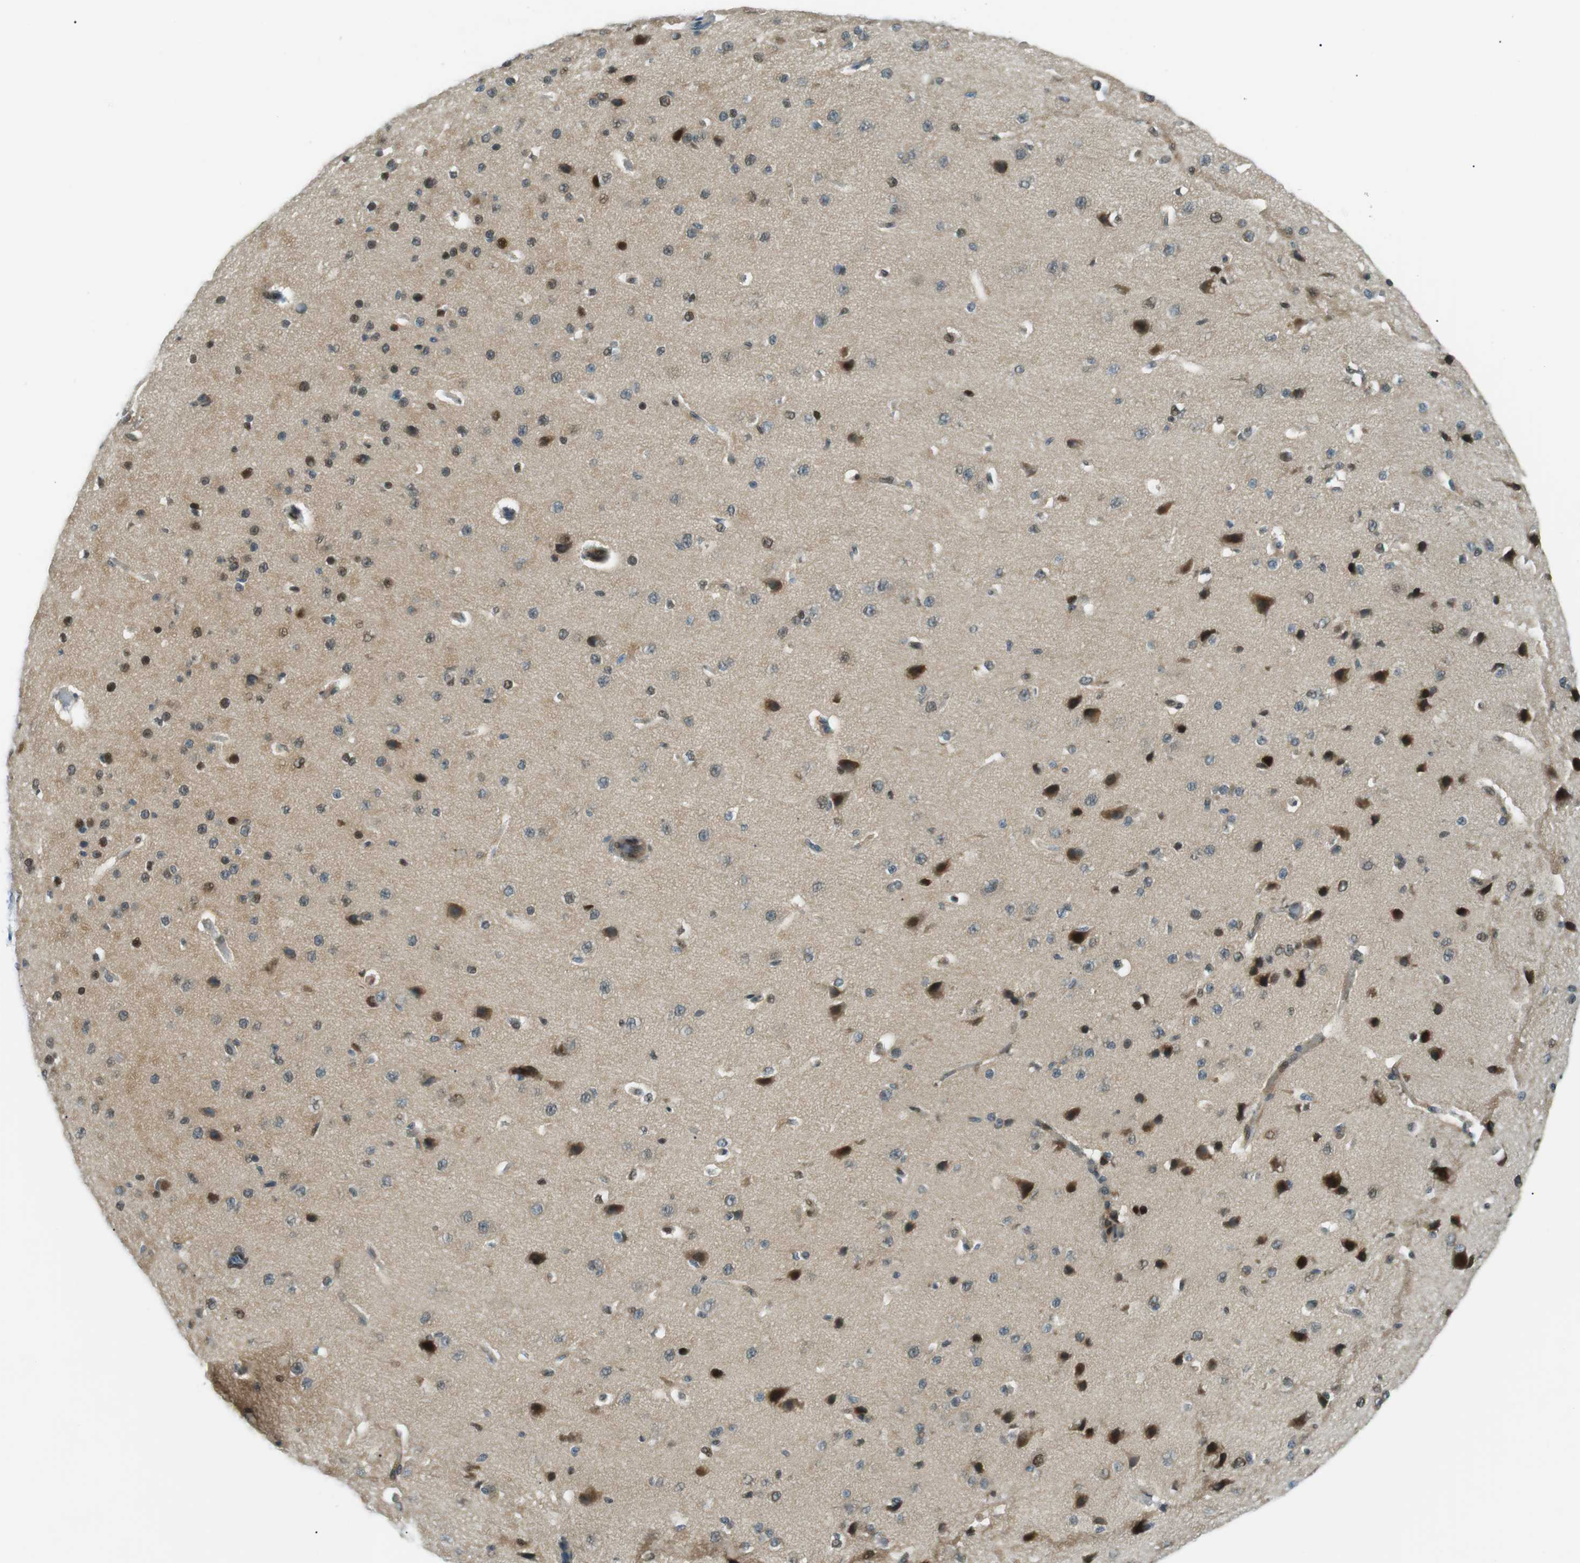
{"staining": {"intensity": "negative", "quantity": "none", "location": "none"}, "tissue": "cerebral cortex", "cell_type": "Endothelial cells", "image_type": "normal", "snomed": [{"axis": "morphology", "description": "Normal tissue, NOS"}, {"axis": "morphology", "description": "Developmental malformation"}, {"axis": "topography", "description": "Cerebral cortex"}], "caption": "Immunohistochemistry (IHC) histopathology image of unremarkable cerebral cortex stained for a protein (brown), which displays no expression in endothelial cells. (Stains: DAB (3,3'-diaminobenzidine) immunohistochemistry with hematoxylin counter stain, Microscopy: brightfield microscopy at high magnification).", "gene": "PJA1", "patient": {"sex": "female", "age": 30}}